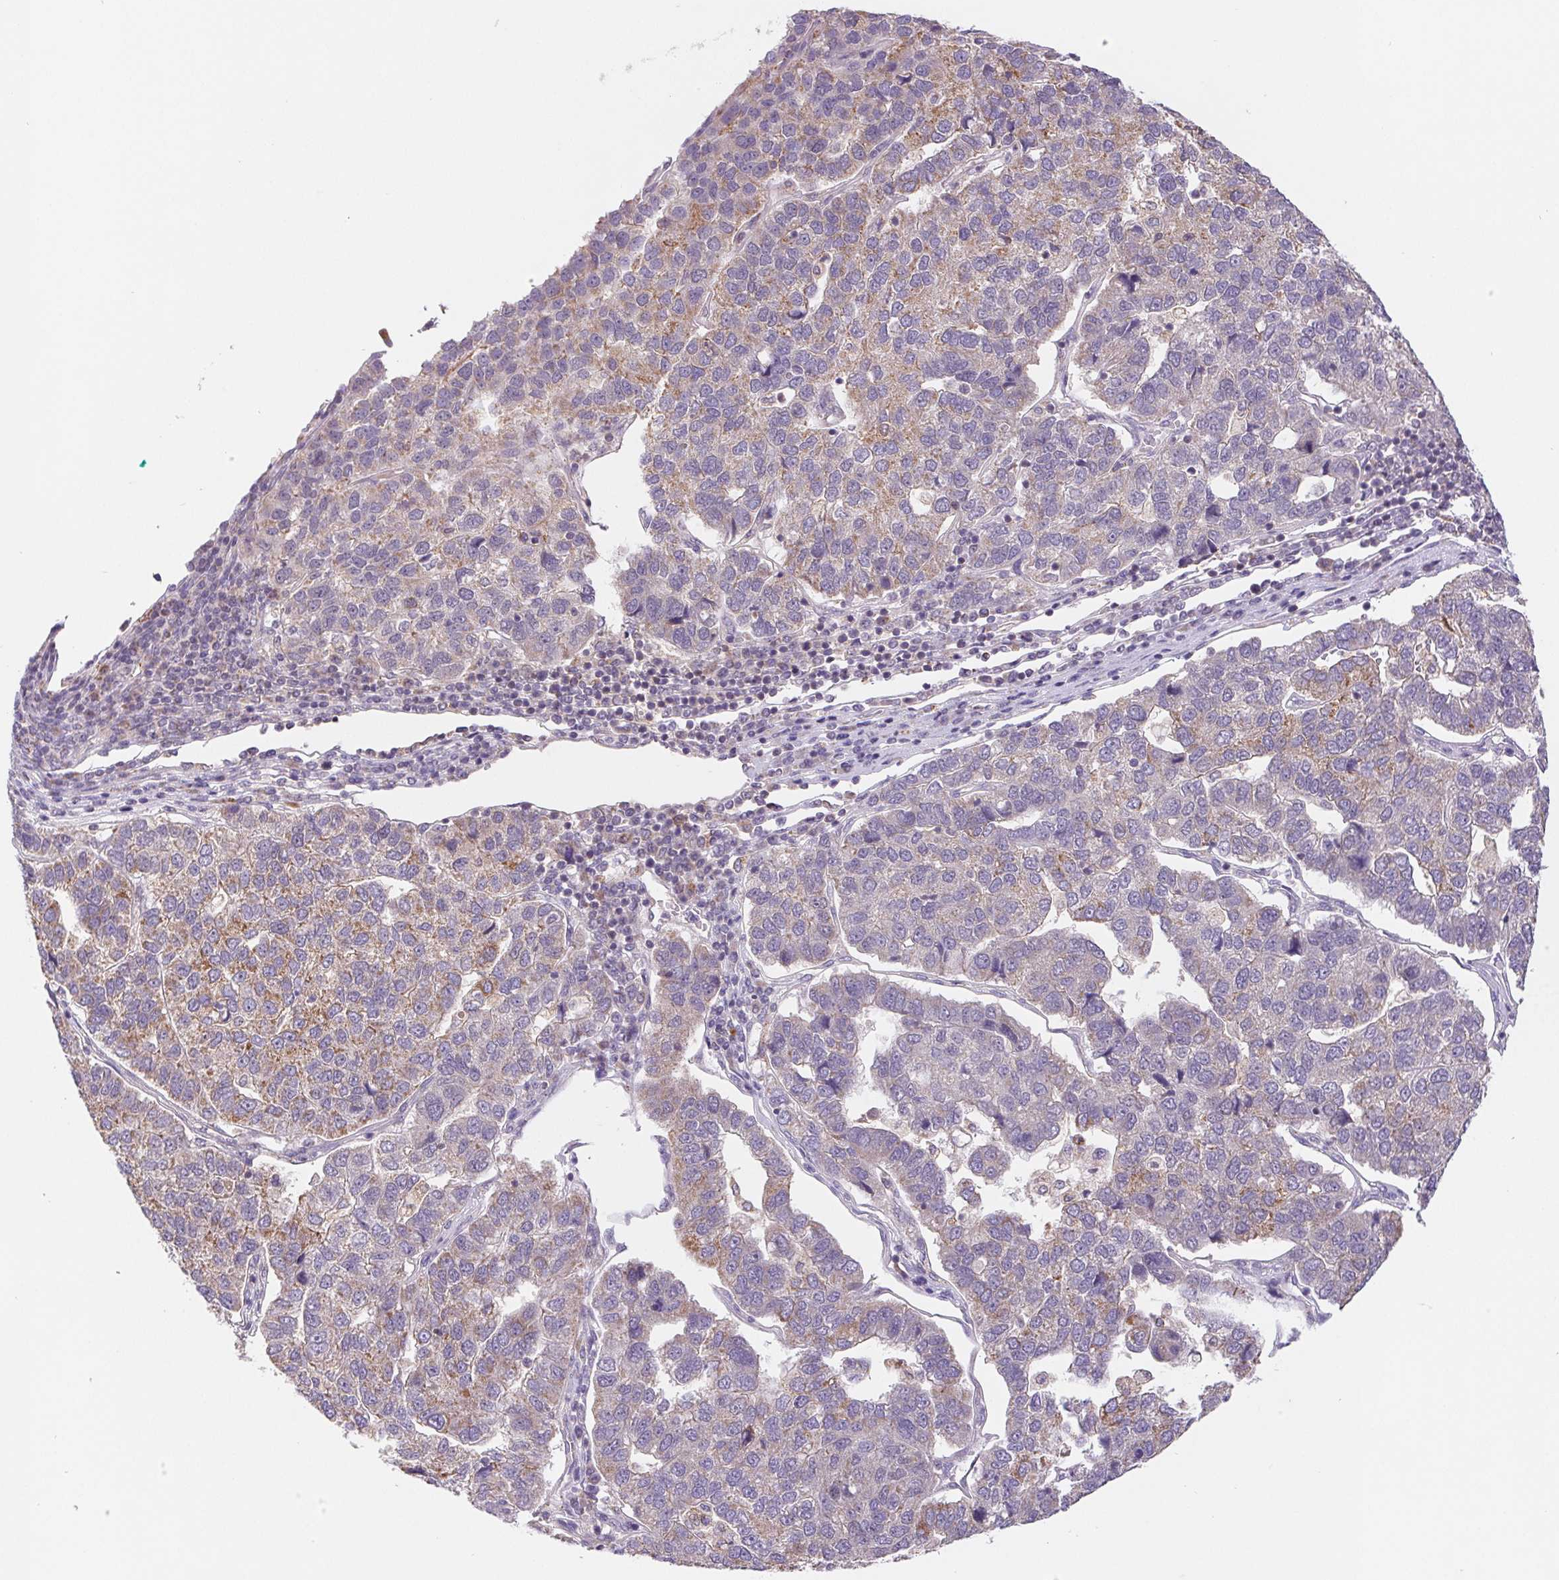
{"staining": {"intensity": "weak", "quantity": "<25%", "location": "cytoplasmic/membranous"}, "tissue": "pancreatic cancer", "cell_type": "Tumor cells", "image_type": "cancer", "snomed": [{"axis": "morphology", "description": "Adenocarcinoma, NOS"}, {"axis": "topography", "description": "Pancreas"}], "caption": "Tumor cells are negative for protein expression in human pancreatic adenocarcinoma.", "gene": "EMC6", "patient": {"sex": "female", "age": 61}}